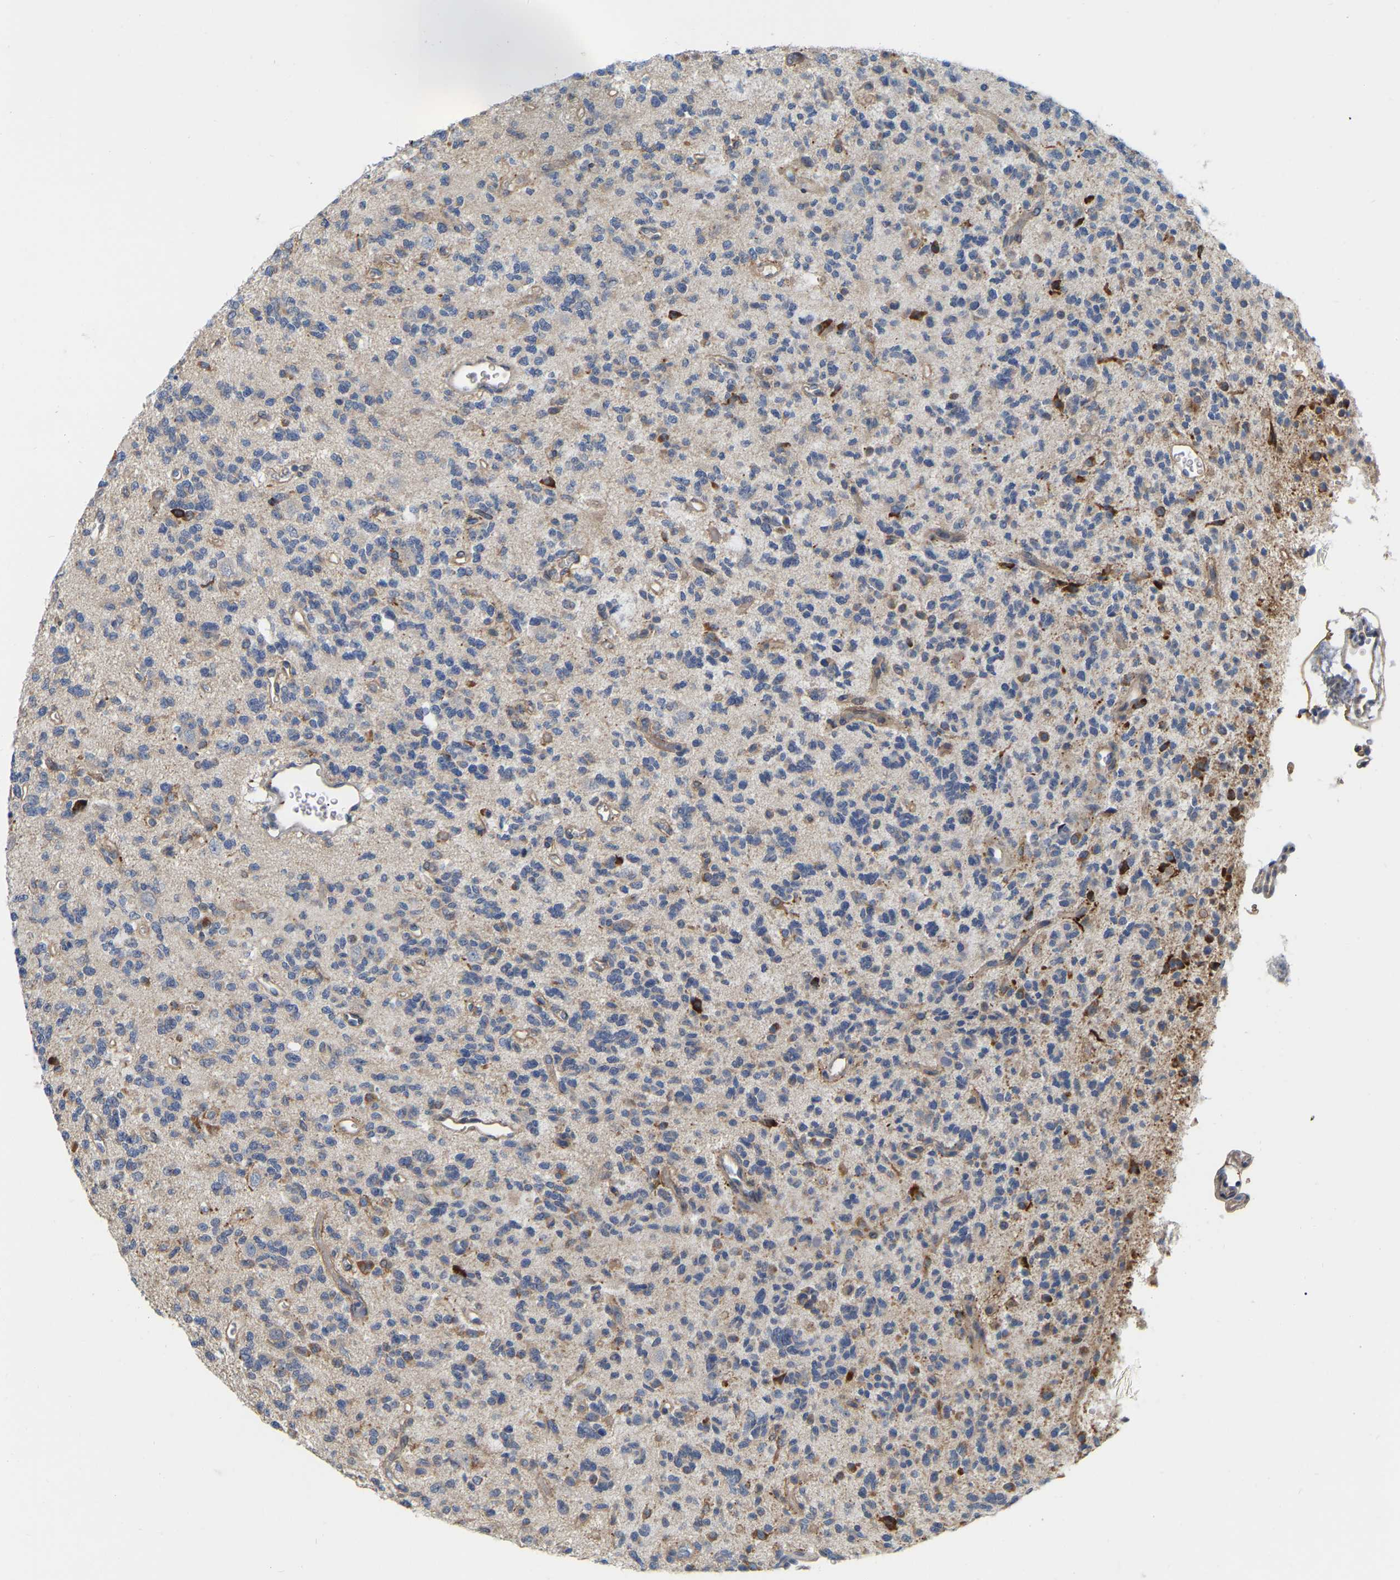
{"staining": {"intensity": "weak", "quantity": "<25%", "location": "cytoplasmic/membranous"}, "tissue": "glioma", "cell_type": "Tumor cells", "image_type": "cancer", "snomed": [{"axis": "morphology", "description": "Glioma, malignant, Low grade"}, {"axis": "topography", "description": "Brain"}], "caption": "Immunohistochemistry (IHC) histopathology image of neoplastic tissue: glioma stained with DAB (3,3'-diaminobenzidine) reveals no significant protein staining in tumor cells.", "gene": "SSH1", "patient": {"sex": "male", "age": 38}}